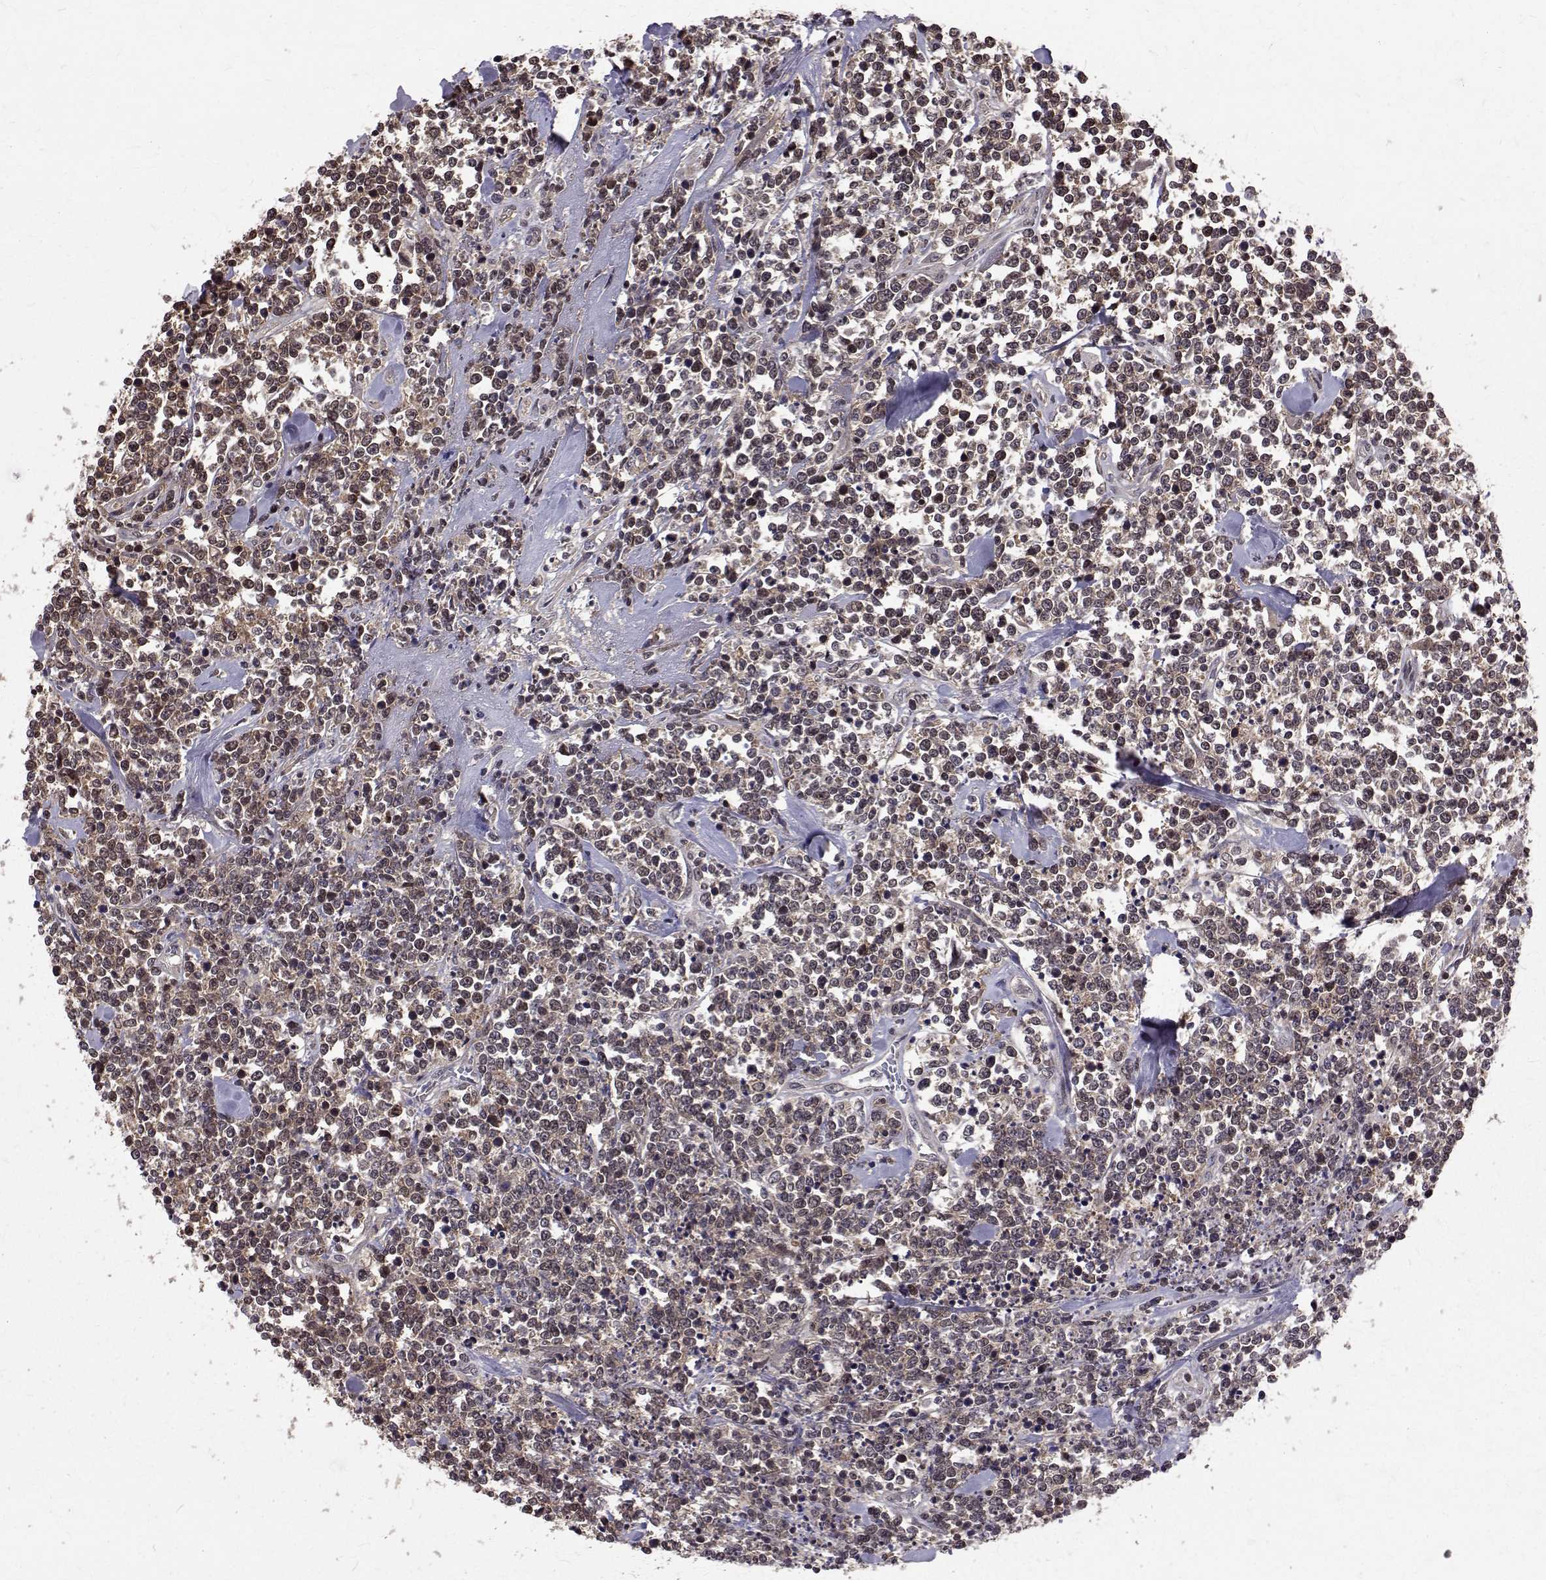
{"staining": {"intensity": "weak", "quantity": "25%-75%", "location": "cytoplasmic/membranous,nuclear"}, "tissue": "lymphoma", "cell_type": "Tumor cells", "image_type": "cancer", "snomed": [{"axis": "morphology", "description": "Malignant lymphoma, non-Hodgkin's type, High grade"}, {"axis": "topography", "description": "Colon"}], "caption": "DAB (3,3'-diaminobenzidine) immunohistochemical staining of lymphoma displays weak cytoplasmic/membranous and nuclear protein positivity in about 25%-75% of tumor cells. The staining is performed using DAB brown chromogen to label protein expression. The nuclei are counter-stained blue using hematoxylin.", "gene": "NIF3L1", "patient": {"sex": "male", "age": 82}}